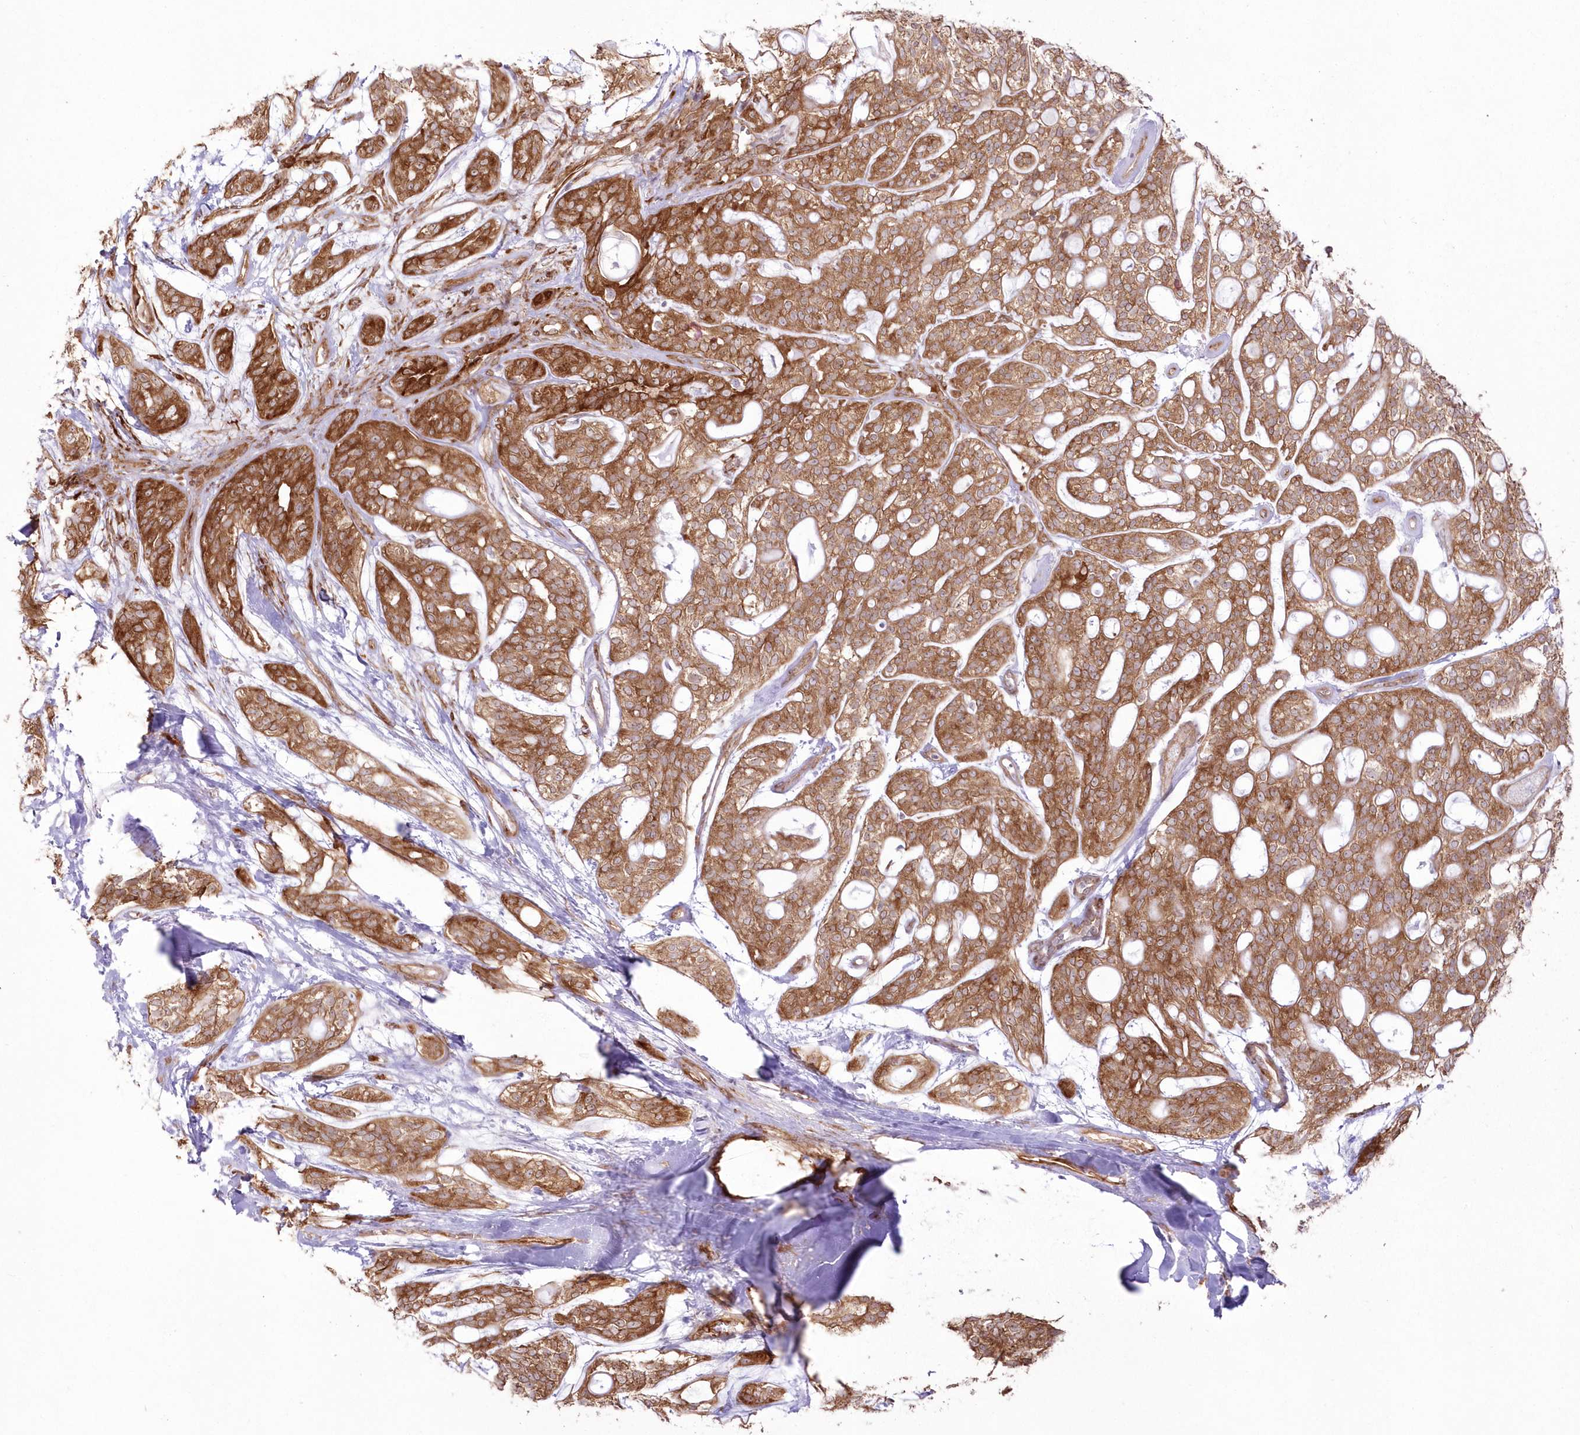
{"staining": {"intensity": "strong", "quantity": ">75%", "location": "cytoplasmic/membranous"}, "tissue": "head and neck cancer", "cell_type": "Tumor cells", "image_type": "cancer", "snomed": [{"axis": "morphology", "description": "Adenocarcinoma, NOS"}, {"axis": "topography", "description": "Head-Neck"}], "caption": "Adenocarcinoma (head and neck) tissue exhibits strong cytoplasmic/membranous expression in about >75% of tumor cells (IHC, brightfield microscopy, high magnification).", "gene": "SH3PXD2B", "patient": {"sex": "male", "age": 66}}